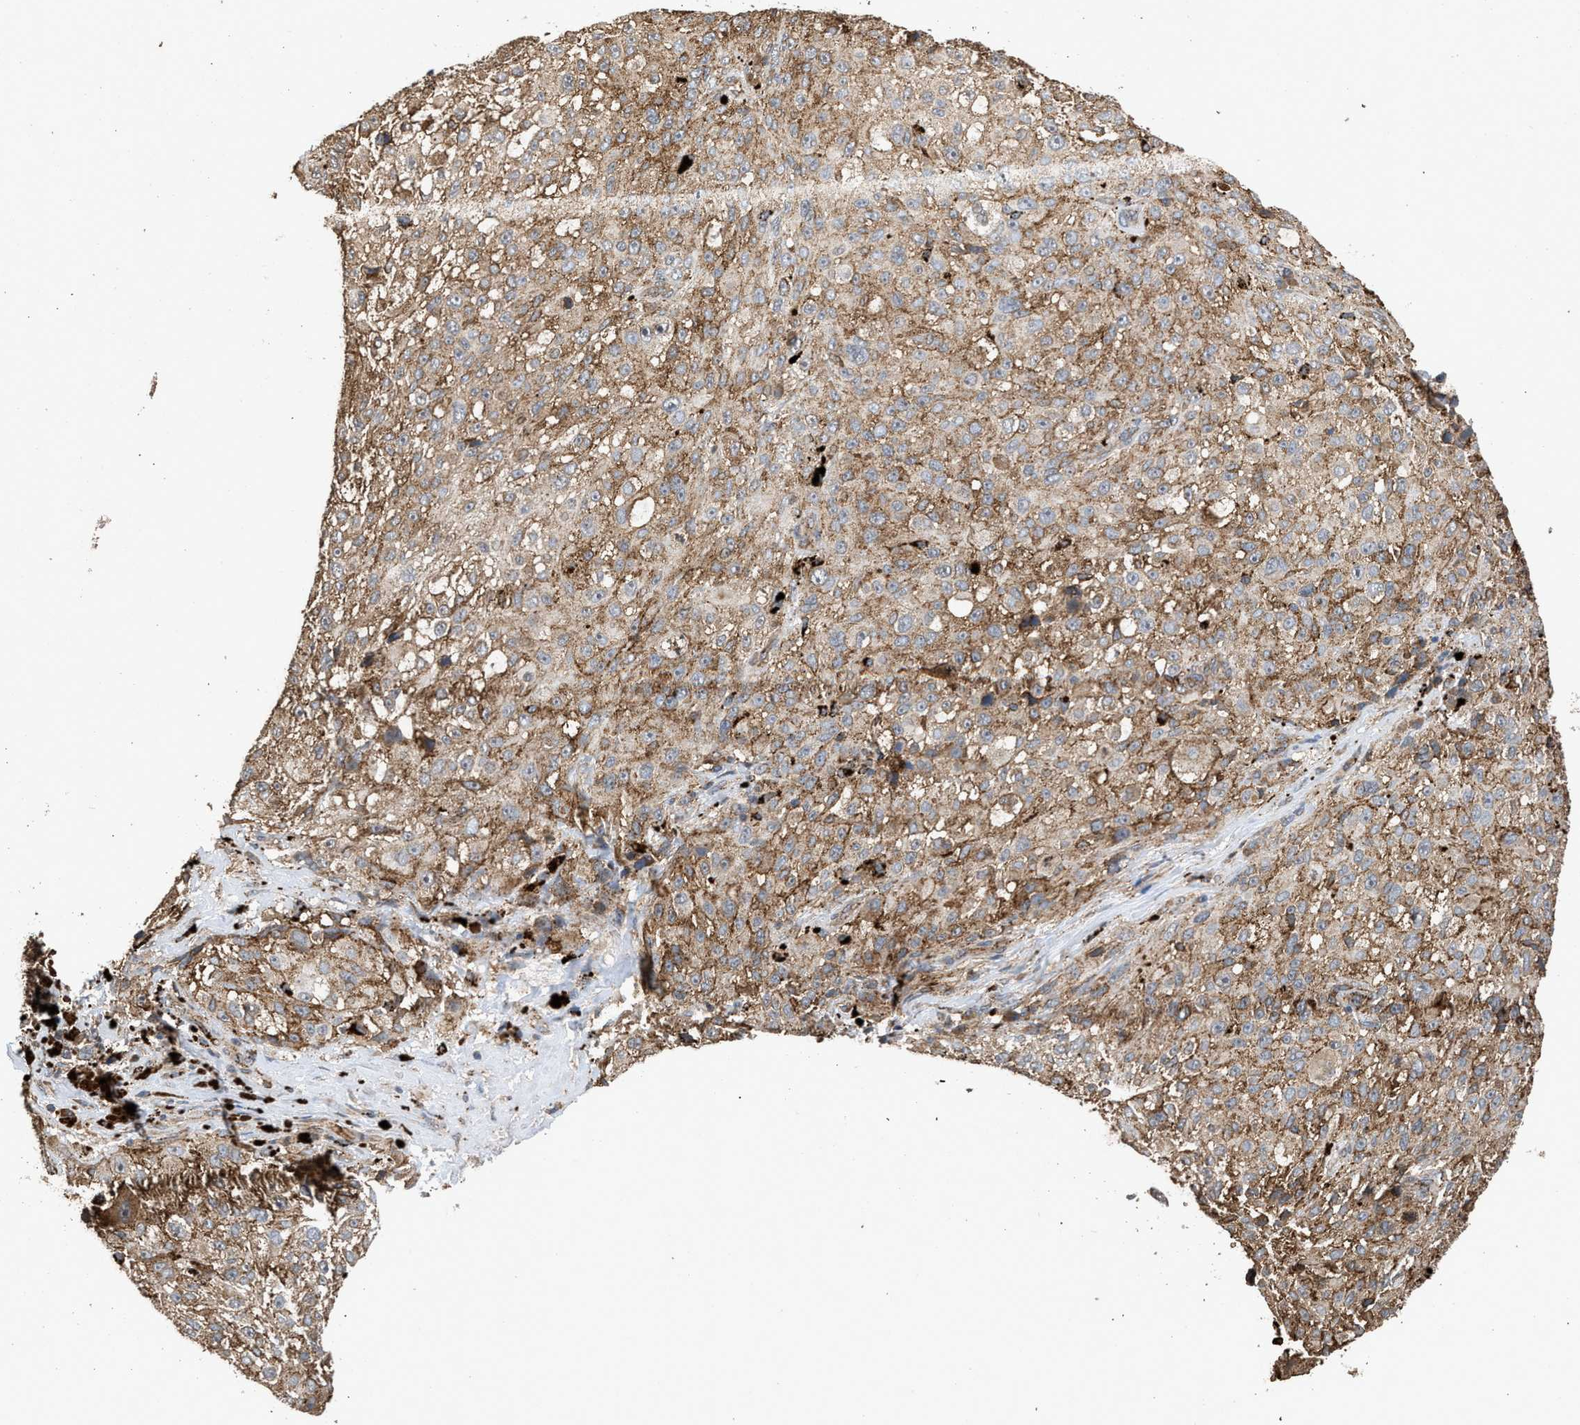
{"staining": {"intensity": "moderate", "quantity": ">75%", "location": "cytoplasmic/membranous"}, "tissue": "melanoma", "cell_type": "Tumor cells", "image_type": "cancer", "snomed": [{"axis": "morphology", "description": "Necrosis, NOS"}, {"axis": "morphology", "description": "Malignant melanoma, NOS"}, {"axis": "topography", "description": "Skin"}], "caption": "Moderate cytoplasmic/membranous protein staining is identified in approximately >75% of tumor cells in melanoma.", "gene": "CTSV", "patient": {"sex": "female", "age": 87}}